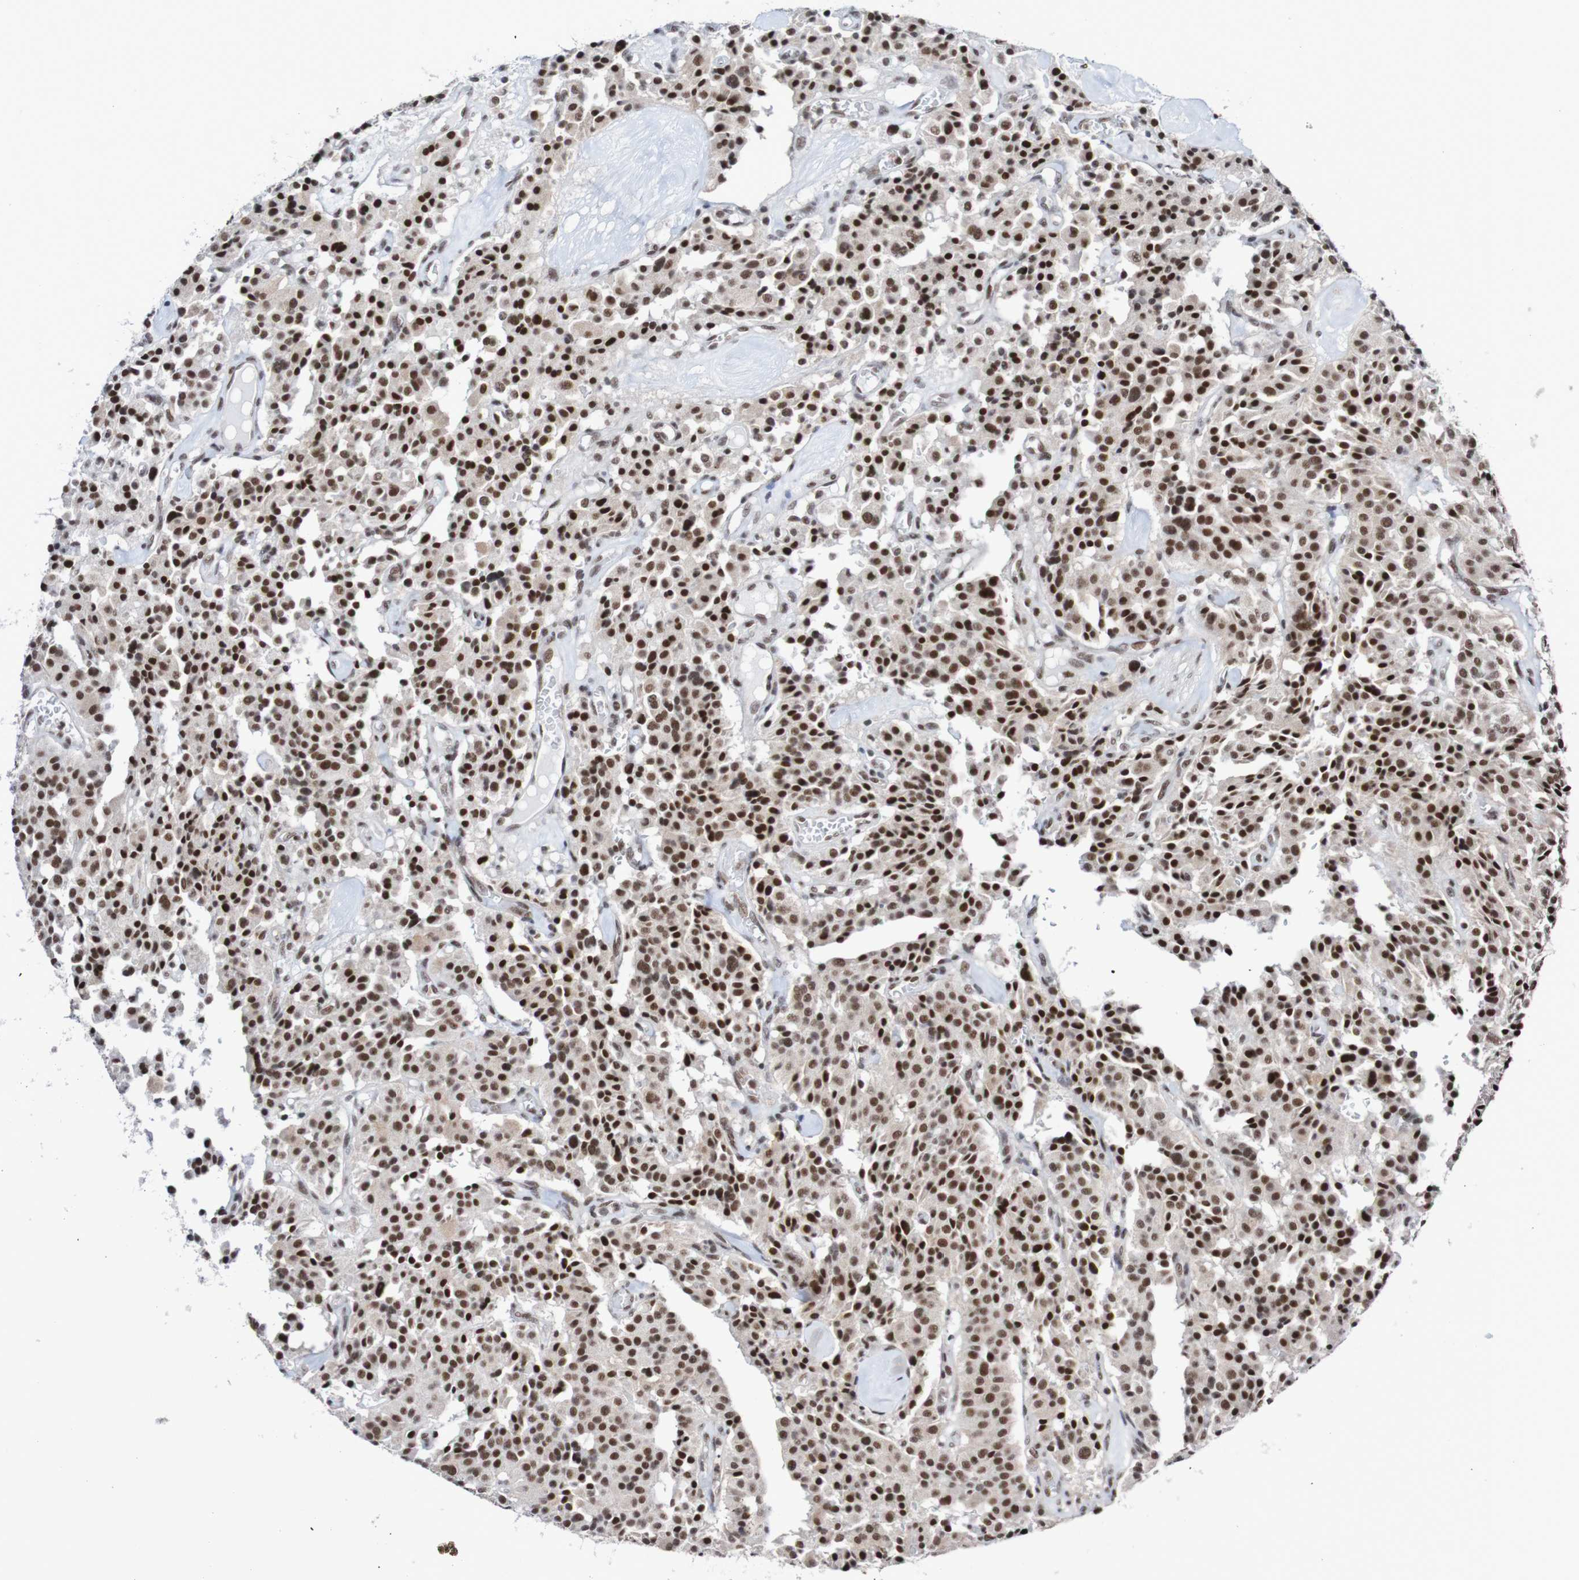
{"staining": {"intensity": "strong", "quantity": ">75%", "location": "nuclear"}, "tissue": "carcinoid", "cell_type": "Tumor cells", "image_type": "cancer", "snomed": [{"axis": "morphology", "description": "Carcinoid, malignant, NOS"}, {"axis": "topography", "description": "Lung"}], "caption": "A photomicrograph of human carcinoid stained for a protein shows strong nuclear brown staining in tumor cells.", "gene": "CDC5L", "patient": {"sex": "male", "age": 30}}